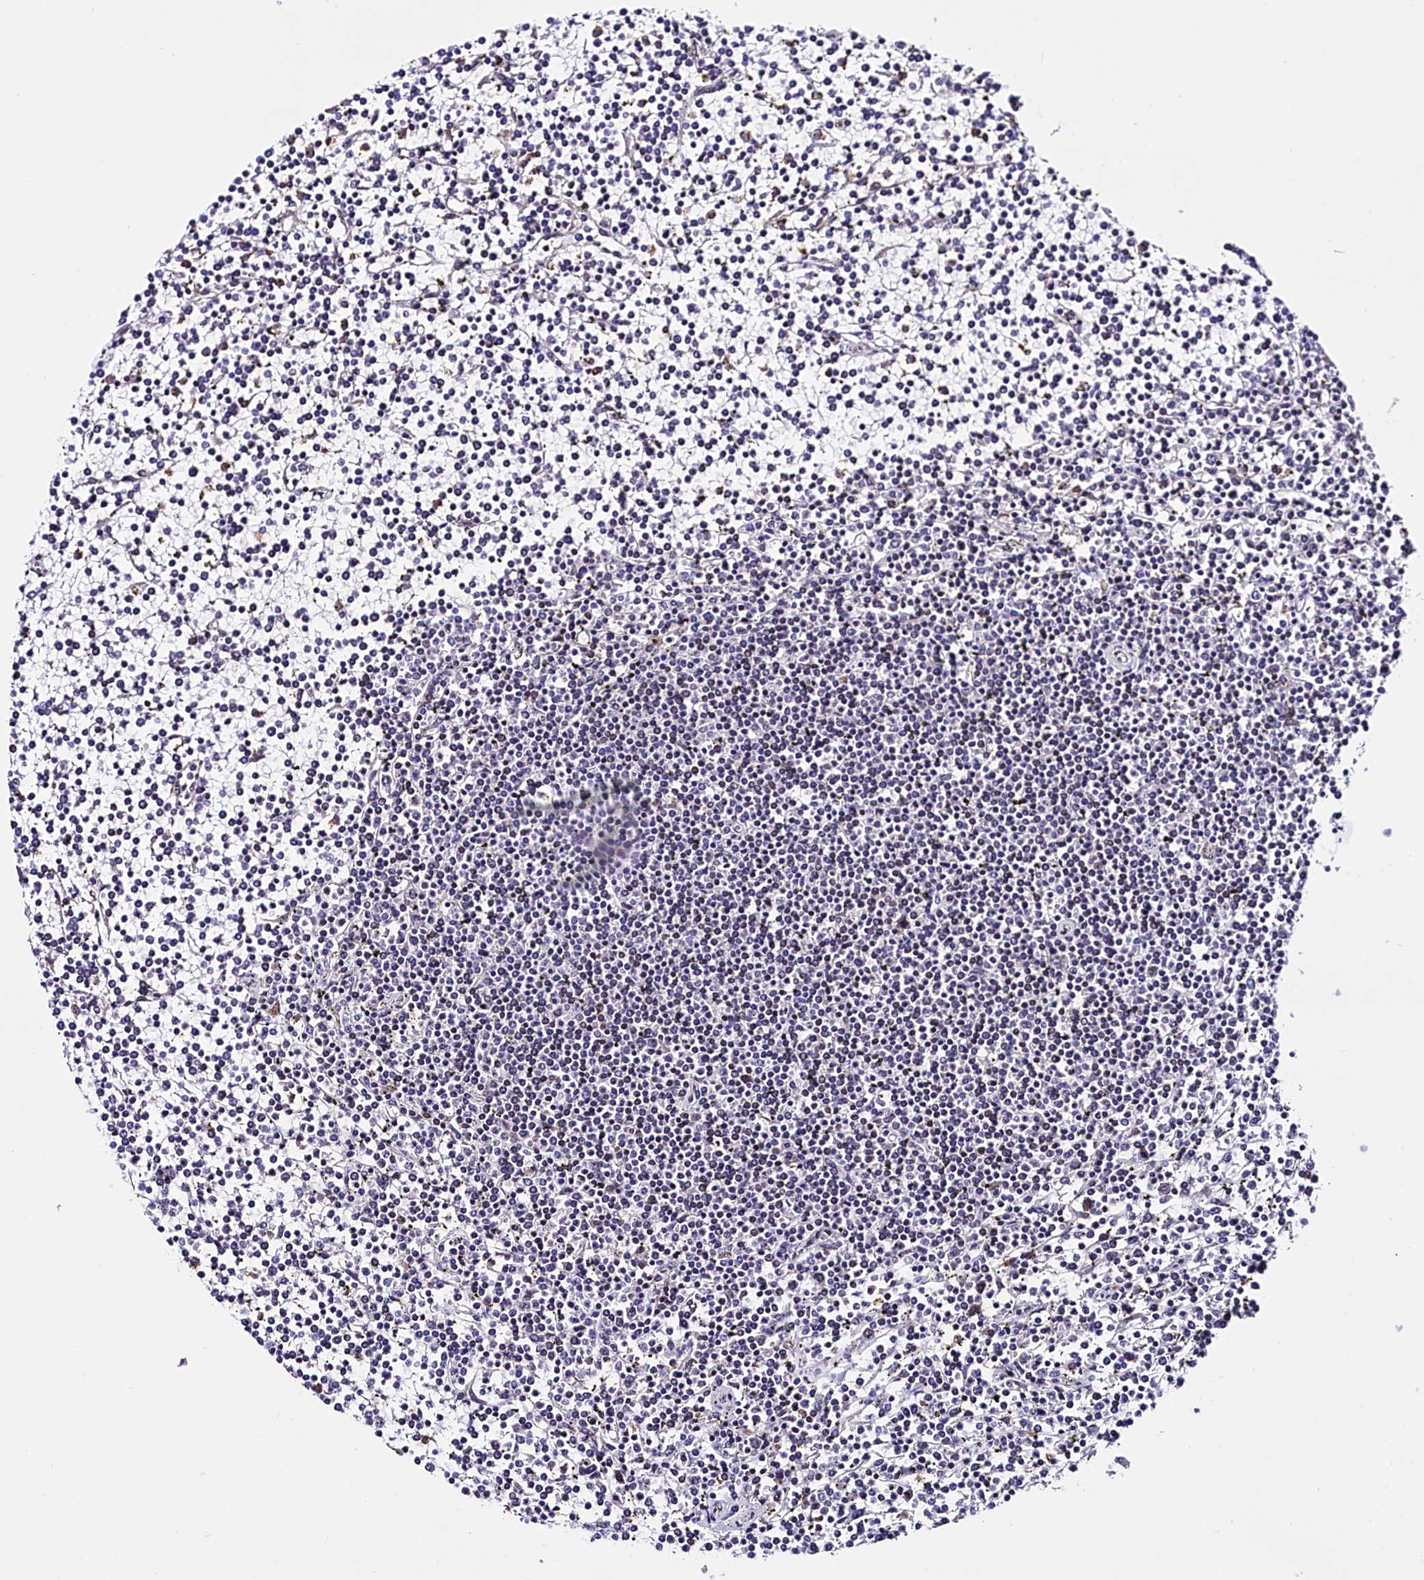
{"staining": {"intensity": "negative", "quantity": "none", "location": "none"}, "tissue": "lymphoma", "cell_type": "Tumor cells", "image_type": "cancer", "snomed": [{"axis": "morphology", "description": "Malignant lymphoma, non-Hodgkin's type, Low grade"}, {"axis": "topography", "description": "Spleen"}], "caption": "IHC of lymphoma demonstrates no expression in tumor cells. (Stains: DAB immunohistochemistry with hematoxylin counter stain, Microscopy: brightfield microscopy at high magnification).", "gene": "HAND1", "patient": {"sex": "female", "age": 19}}